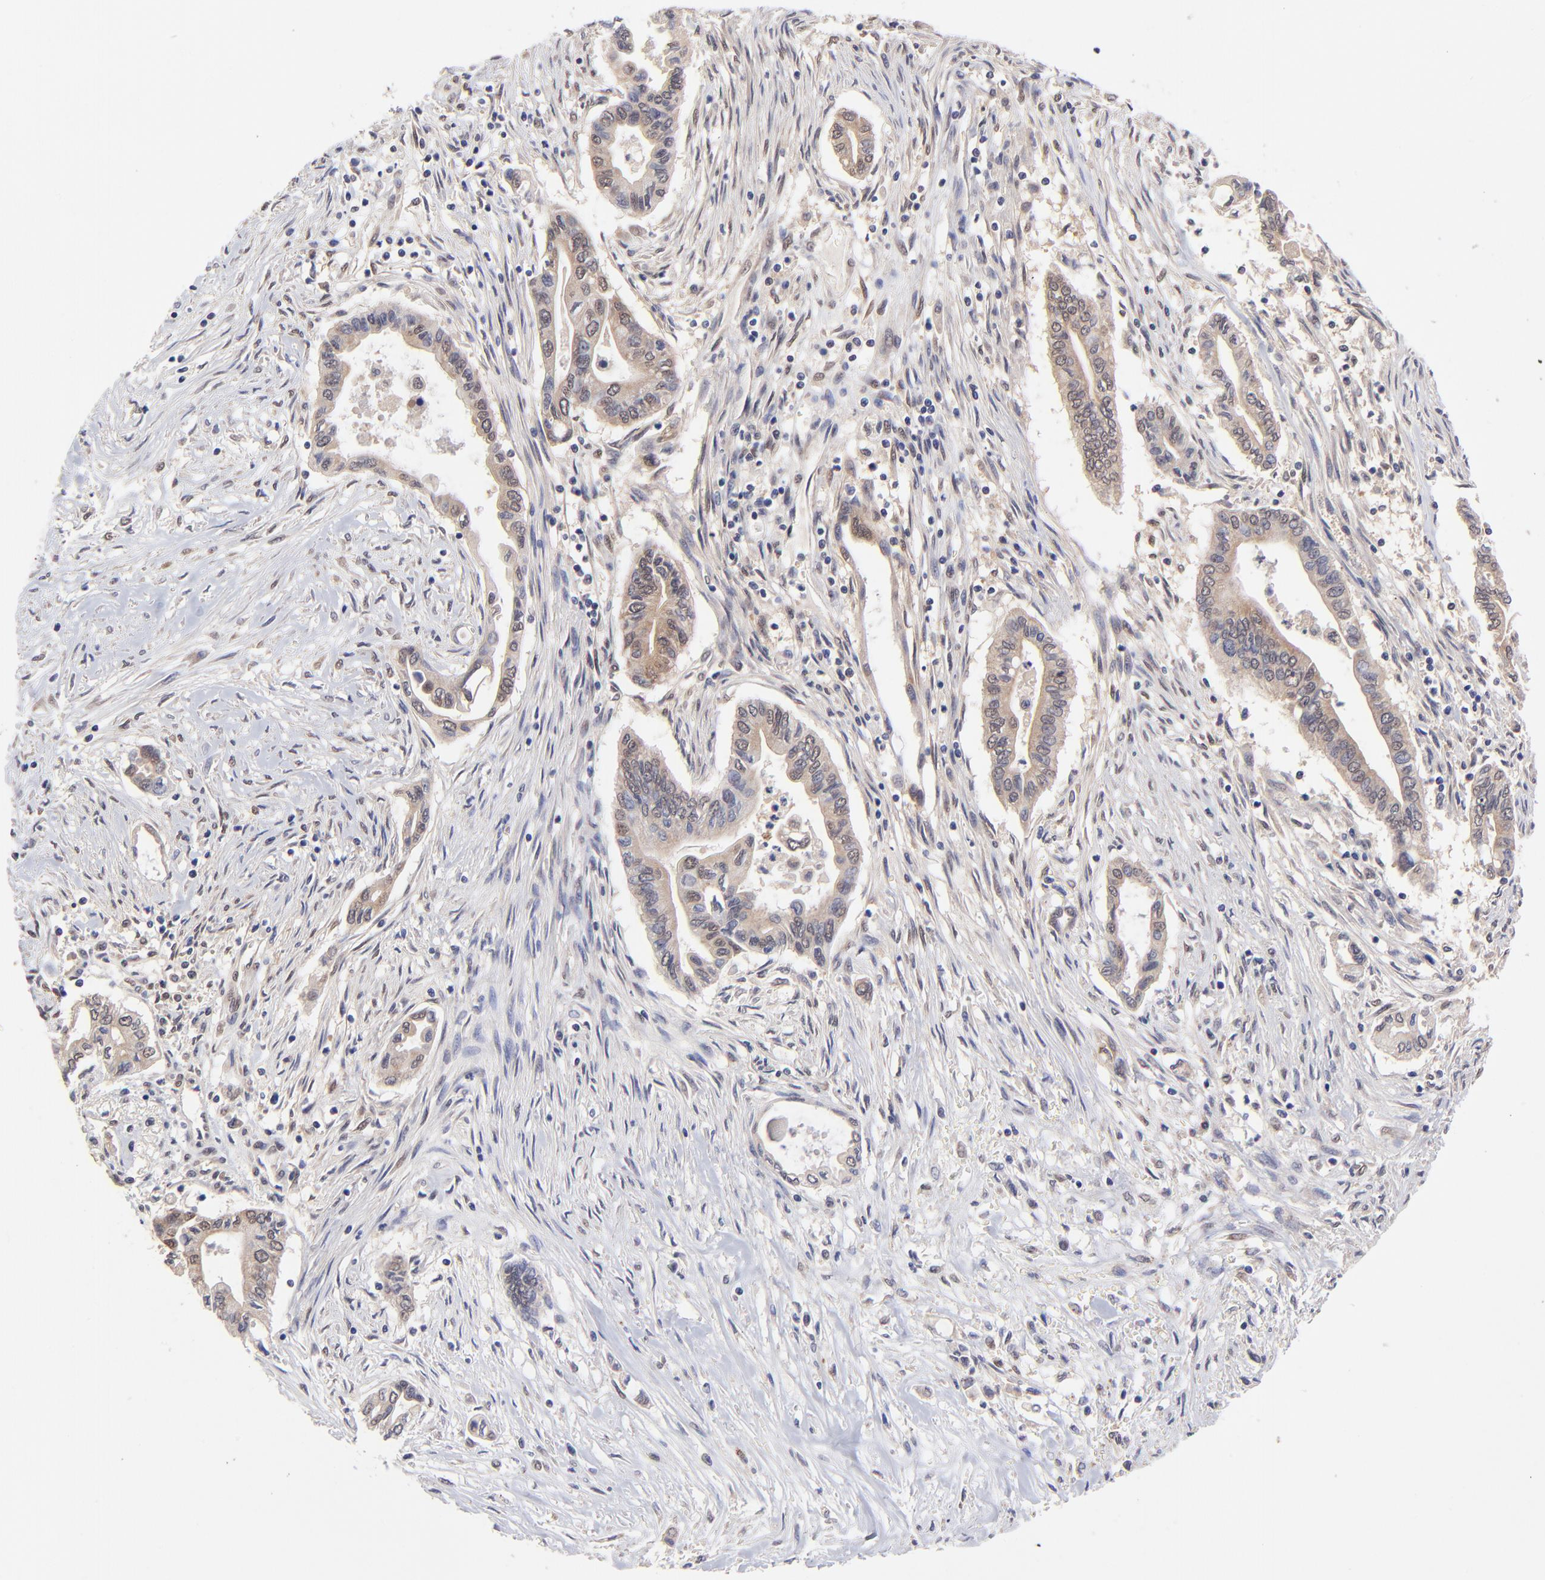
{"staining": {"intensity": "moderate", "quantity": "25%-75%", "location": "cytoplasmic/membranous"}, "tissue": "pancreatic cancer", "cell_type": "Tumor cells", "image_type": "cancer", "snomed": [{"axis": "morphology", "description": "Adenocarcinoma, NOS"}, {"axis": "topography", "description": "Pancreas"}], "caption": "Pancreatic cancer stained with DAB IHC demonstrates medium levels of moderate cytoplasmic/membranous positivity in about 25%-75% of tumor cells.", "gene": "UBE2H", "patient": {"sex": "female", "age": 57}}